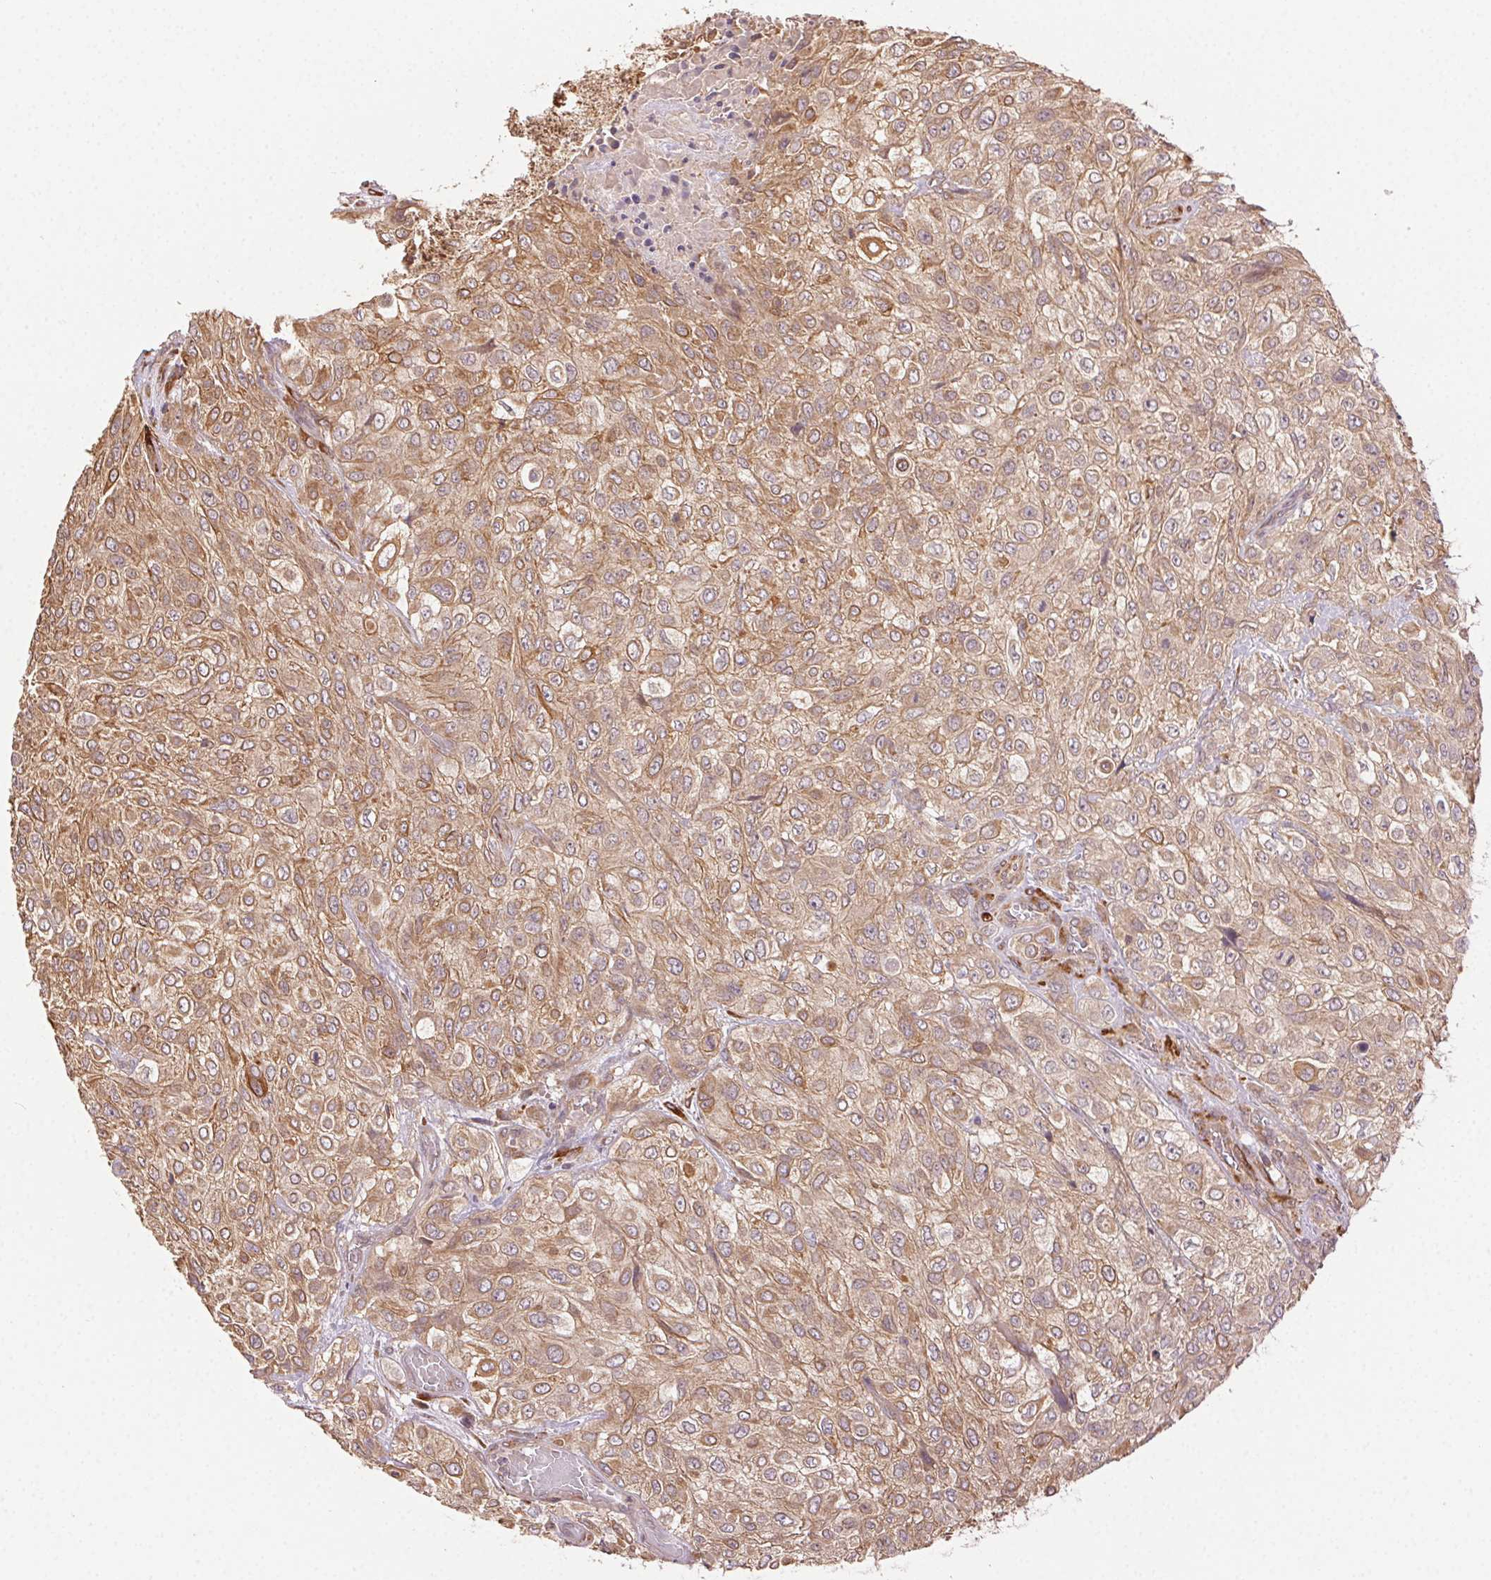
{"staining": {"intensity": "moderate", "quantity": ">75%", "location": "cytoplasmic/membranous"}, "tissue": "urothelial cancer", "cell_type": "Tumor cells", "image_type": "cancer", "snomed": [{"axis": "morphology", "description": "Urothelial carcinoma, High grade"}, {"axis": "topography", "description": "Urinary bladder"}], "caption": "Protein staining of urothelial cancer tissue shows moderate cytoplasmic/membranous expression in about >75% of tumor cells.", "gene": "KLHL15", "patient": {"sex": "male", "age": 57}}